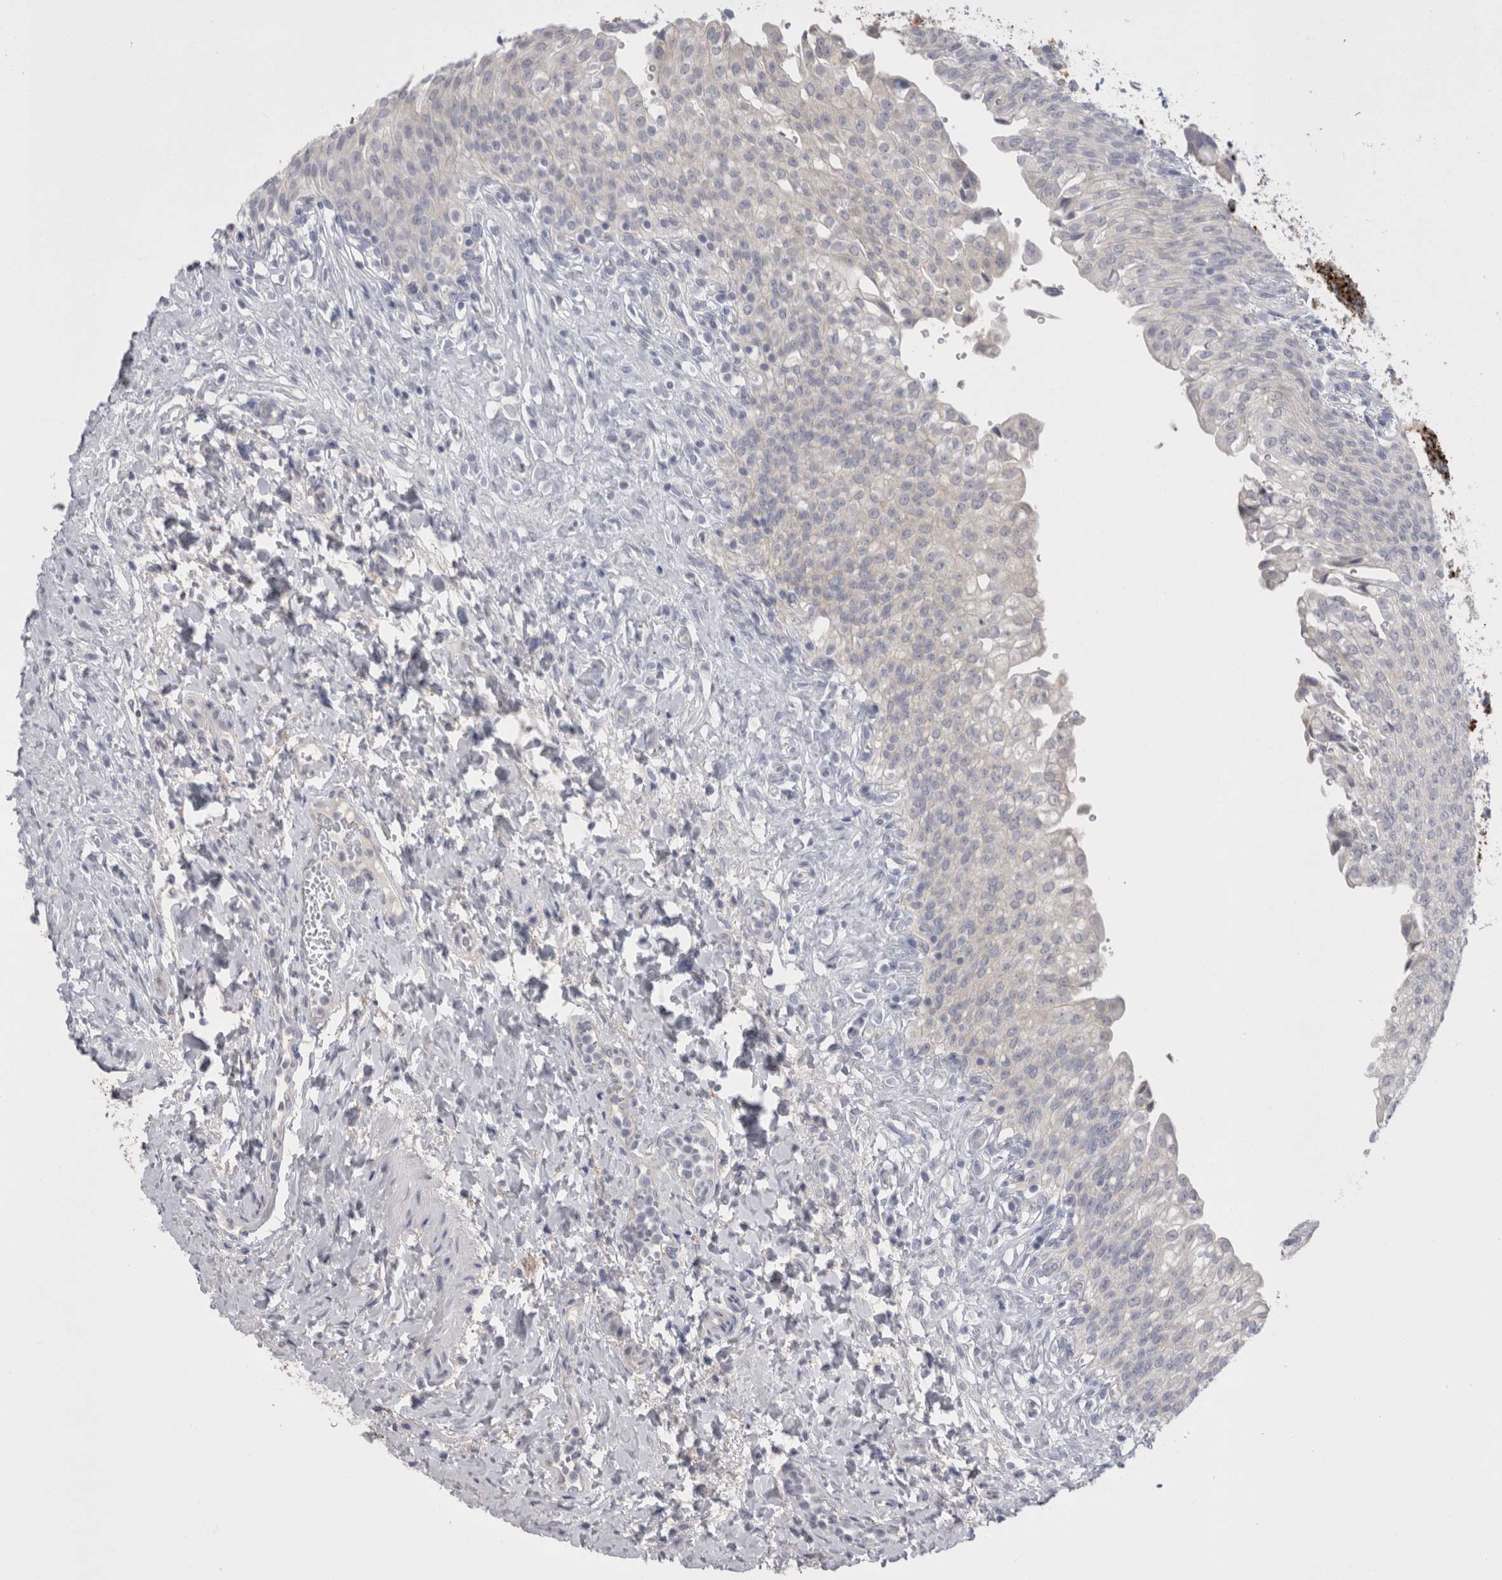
{"staining": {"intensity": "negative", "quantity": "none", "location": "none"}, "tissue": "urinary bladder", "cell_type": "Urothelial cells", "image_type": "normal", "snomed": [{"axis": "morphology", "description": "Urothelial carcinoma, High grade"}, {"axis": "topography", "description": "Urinary bladder"}], "caption": "The immunohistochemistry image has no significant expression in urothelial cells of urinary bladder.", "gene": "EPDR1", "patient": {"sex": "male", "age": 46}}